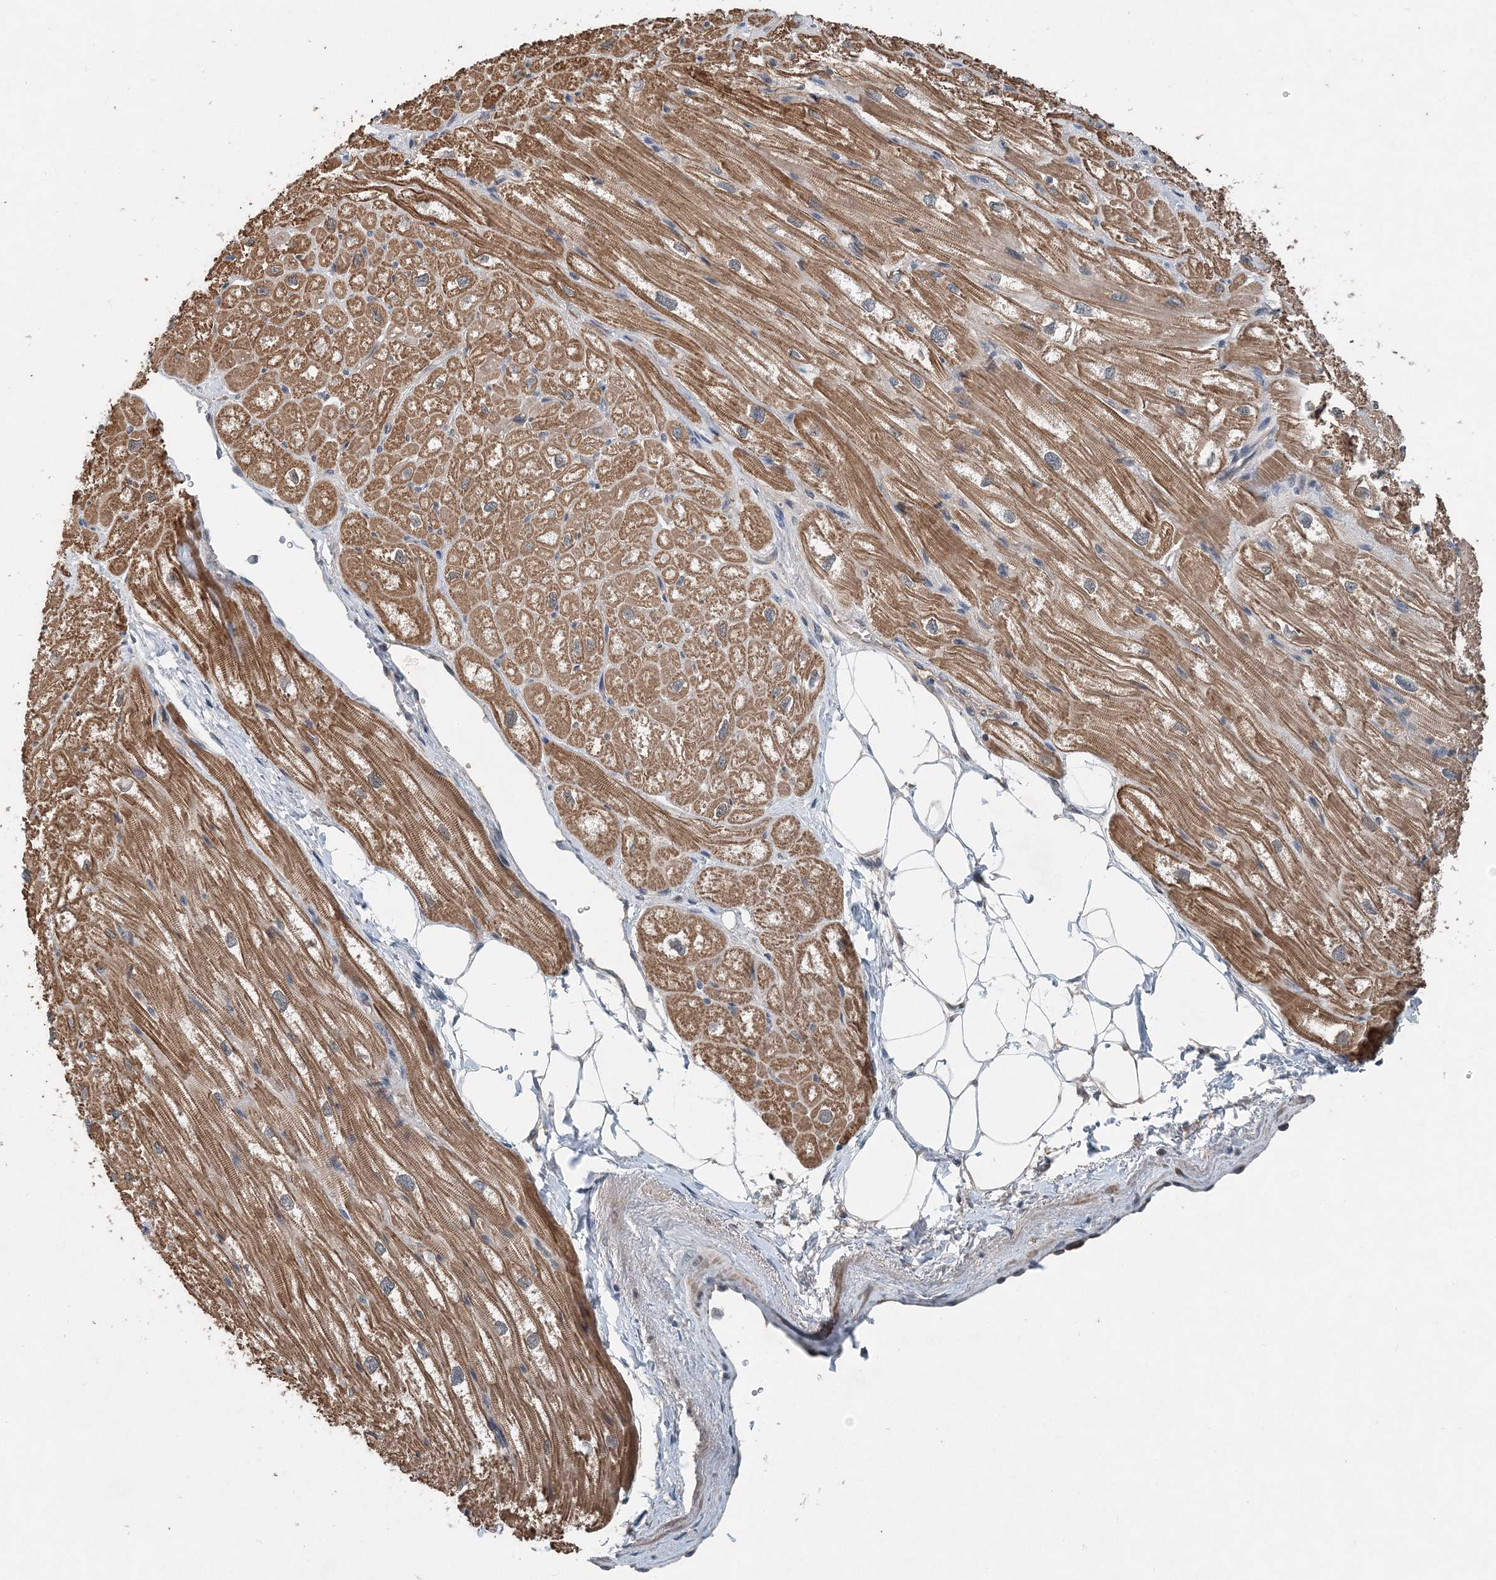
{"staining": {"intensity": "moderate", "quantity": ">75%", "location": "cytoplasmic/membranous"}, "tissue": "heart muscle", "cell_type": "Cardiomyocytes", "image_type": "normal", "snomed": [{"axis": "morphology", "description": "Normal tissue, NOS"}, {"axis": "topography", "description": "Heart"}], "caption": "Immunohistochemical staining of benign human heart muscle shows moderate cytoplasmic/membranous protein positivity in approximately >75% of cardiomyocytes.", "gene": "SMPD3", "patient": {"sex": "male", "age": 50}}